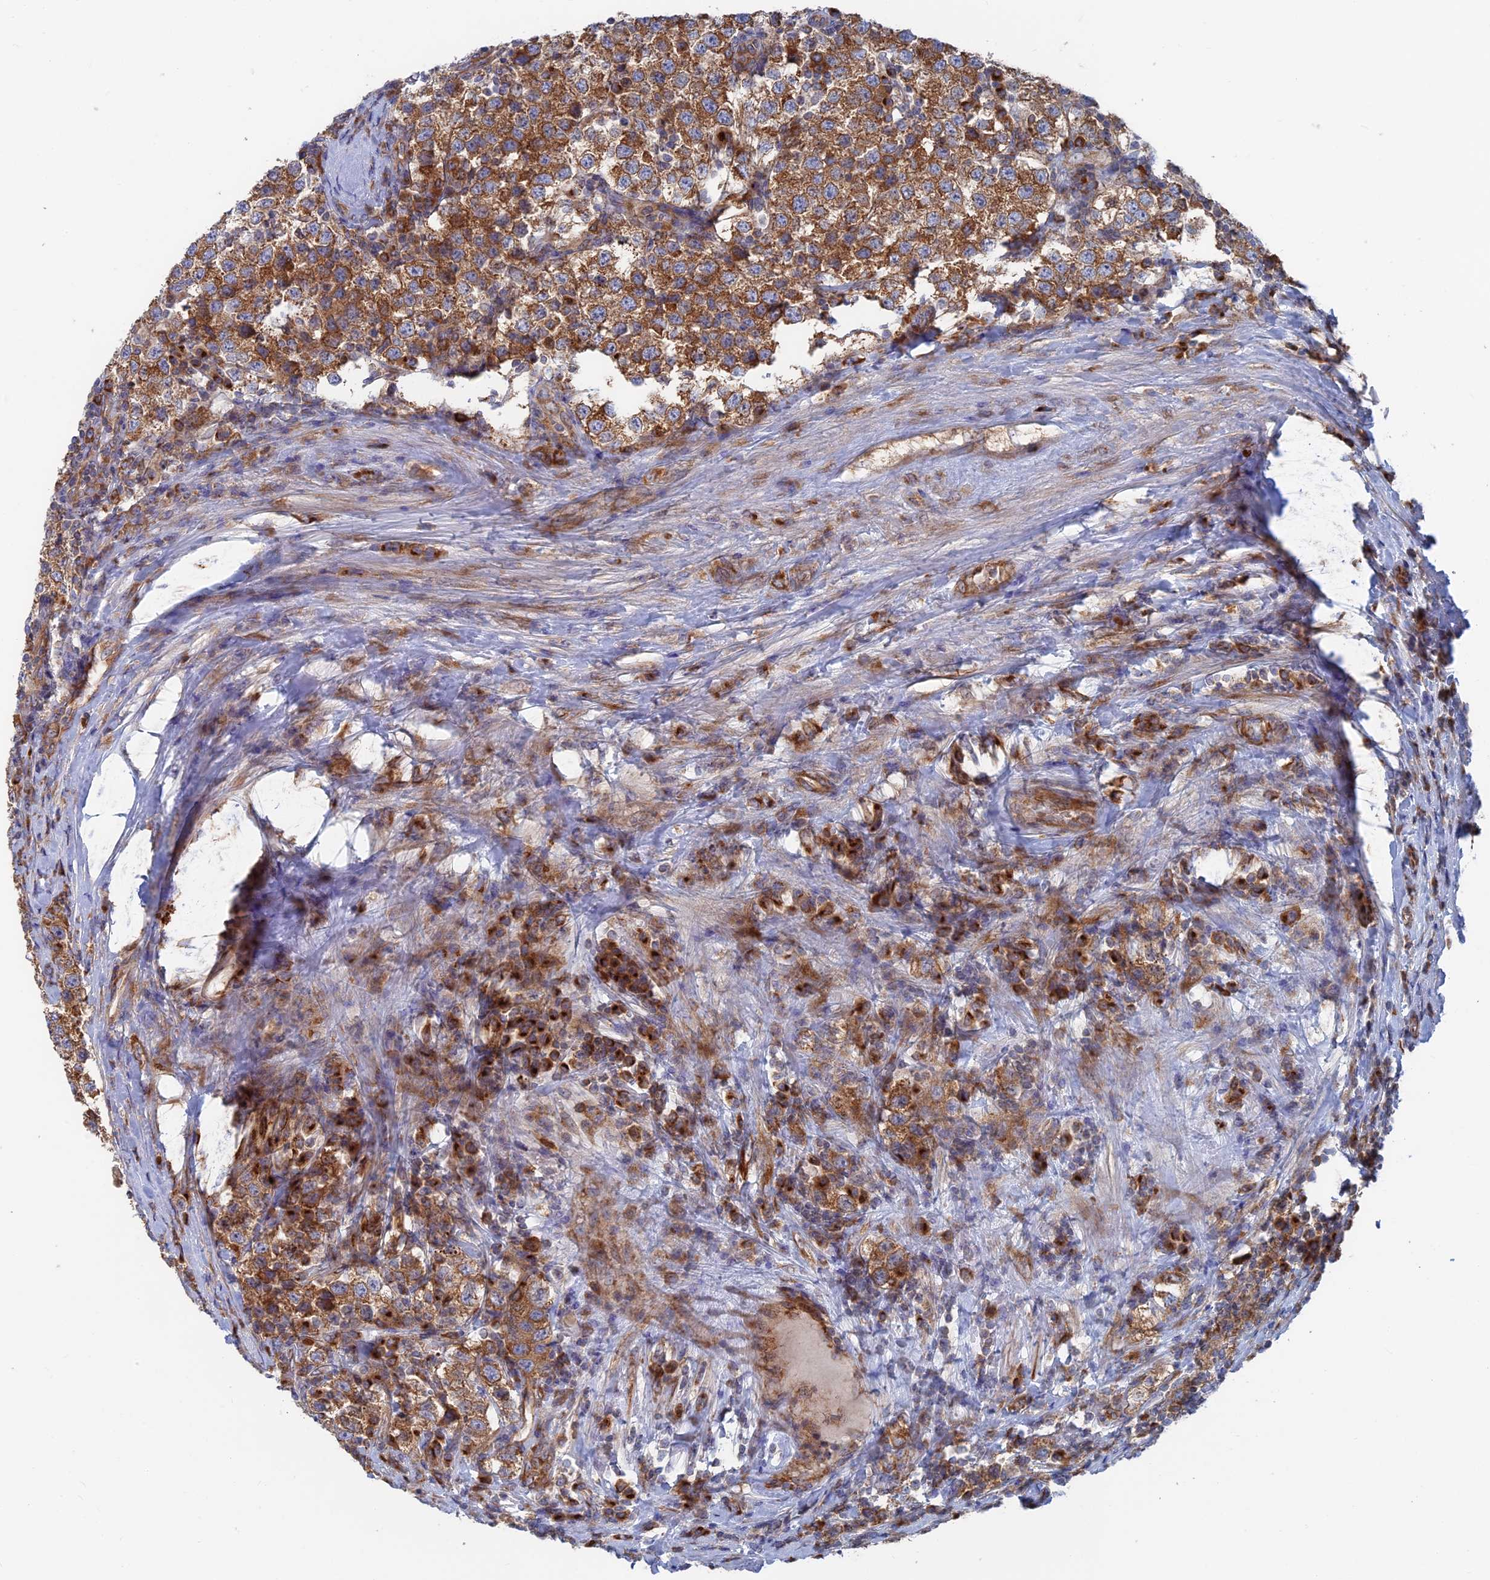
{"staining": {"intensity": "moderate", "quantity": ">75%", "location": "cytoplasmic/membranous"}, "tissue": "testis cancer", "cell_type": "Tumor cells", "image_type": "cancer", "snomed": [{"axis": "morphology", "description": "Seminoma, NOS"}, {"axis": "topography", "description": "Testis"}], "caption": "About >75% of tumor cells in testis cancer demonstrate moderate cytoplasmic/membranous protein expression as visualized by brown immunohistochemical staining.", "gene": "TBC1D30", "patient": {"sex": "male", "age": 34}}